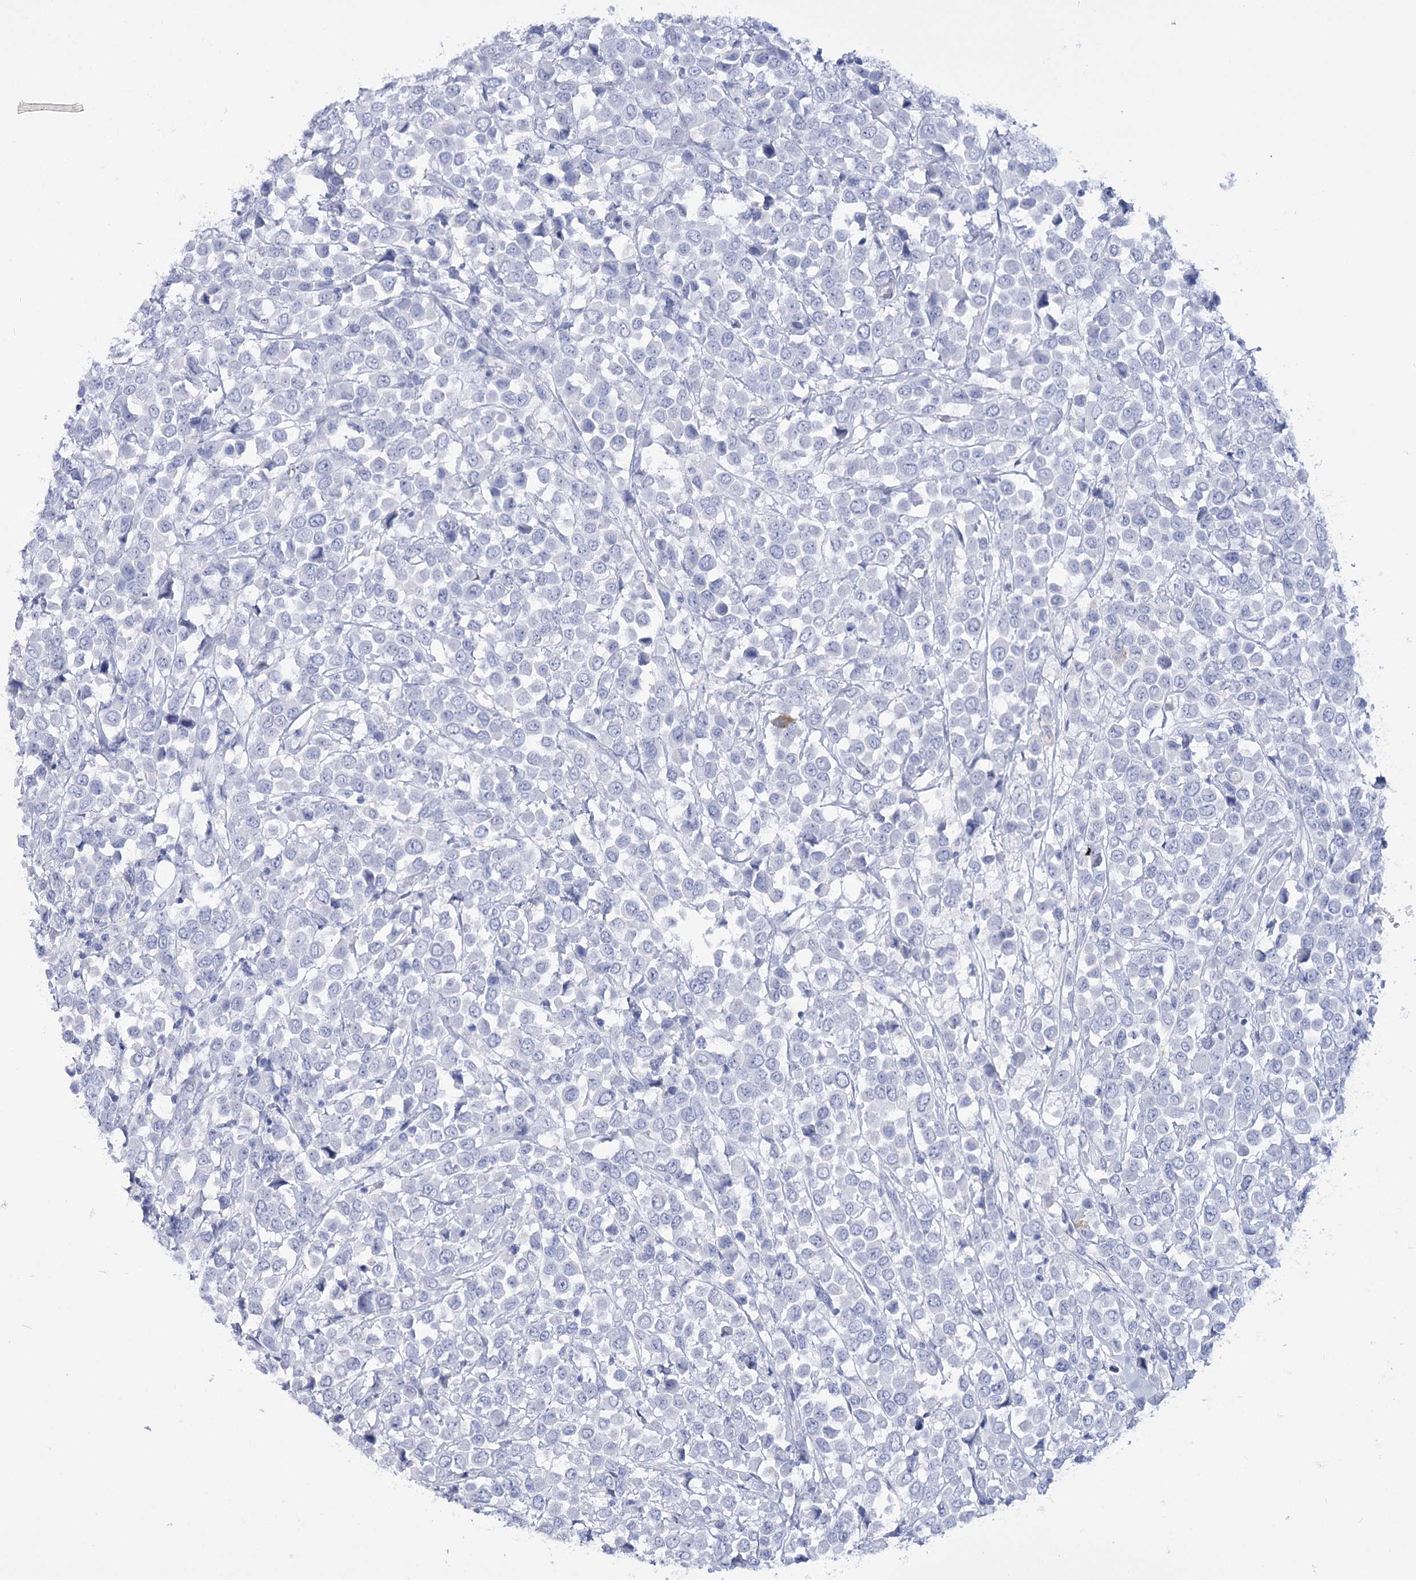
{"staining": {"intensity": "negative", "quantity": "none", "location": "none"}, "tissue": "breast cancer", "cell_type": "Tumor cells", "image_type": "cancer", "snomed": [{"axis": "morphology", "description": "Duct carcinoma"}, {"axis": "topography", "description": "Breast"}], "caption": "This is an immunohistochemistry micrograph of breast cancer (infiltrating ductal carcinoma). There is no expression in tumor cells.", "gene": "RNF186", "patient": {"sex": "female", "age": 61}}